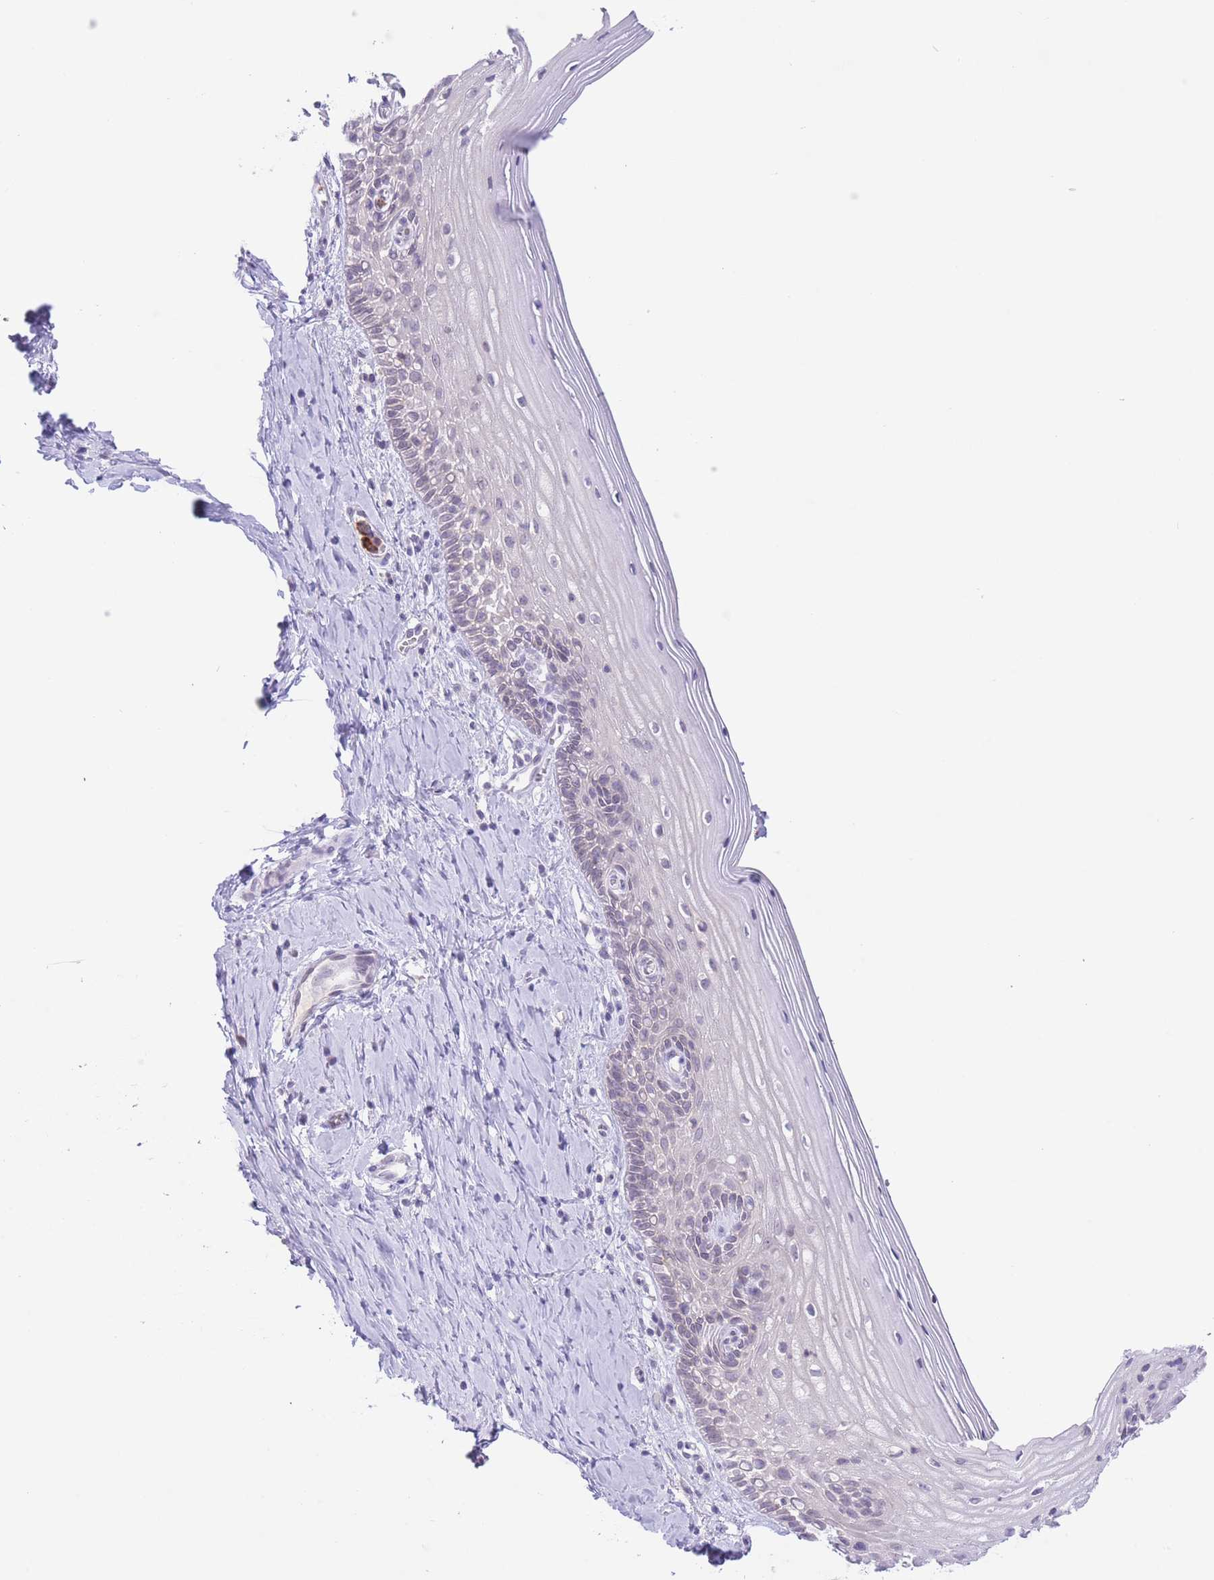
{"staining": {"intensity": "negative", "quantity": "none", "location": "none"}, "tissue": "cervix", "cell_type": "Glandular cells", "image_type": "normal", "snomed": [{"axis": "morphology", "description": "Normal tissue, NOS"}, {"axis": "topography", "description": "Cervix"}], "caption": "High magnification brightfield microscopy of benign cervix stained with DAB (brown) and counterstained with hematoxylin (blue): glandular cells show no significant positivity. (Brightfield microscopy of DAB (3,3'-diaminobenzidine) immunohistochemistry (IHC) at high magnification).", "gene": "LCLAT1", "patient": {"sex": "female", "age": 44}}